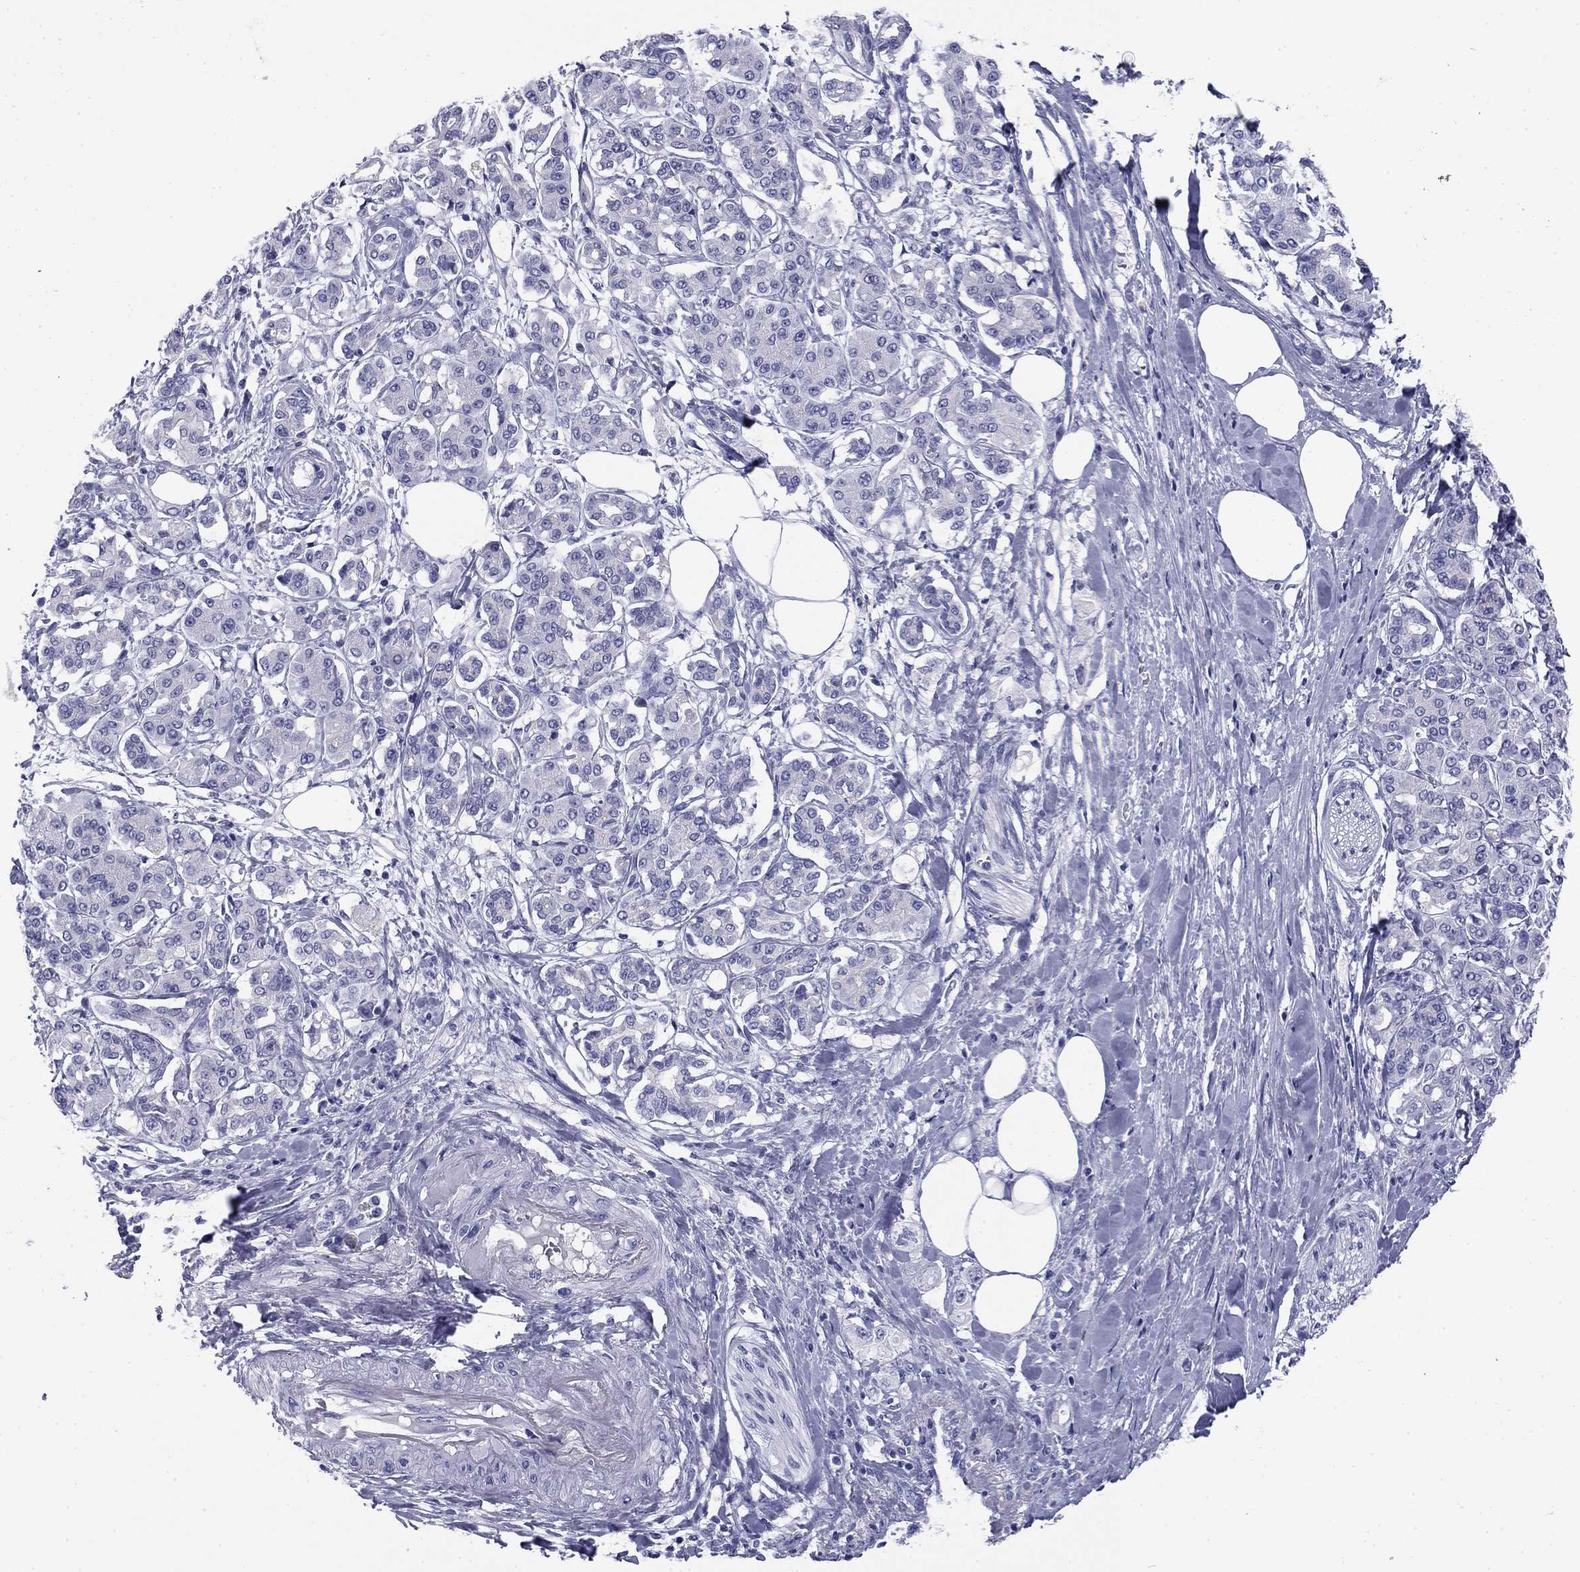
{"staining": {"intensity": "negative", "quantity": "none", "location": "none"}, "tissue": "pancreatic cancer", "cell_type": "Tumor cells", "image_type": "cancer", "snomed": [{"axis": "morphology", "description": "Adenocarcinoma, NOS"}, {"axis": "topography", "description": "Pancreas"}], "caption": "High magnification brightfield microscopy of pancreatic cancer stained with DAB (3,3'-diaminobenzidine) (brown) and counterstained with hematoxylin (blue): tumor cells show no significant expression. The staining is performed using DAB brown chromogen with nuclei counter-stained in using hematoxylin.", "gene": "ABCC2", "patient": {"sex": "female", "age": 56}}